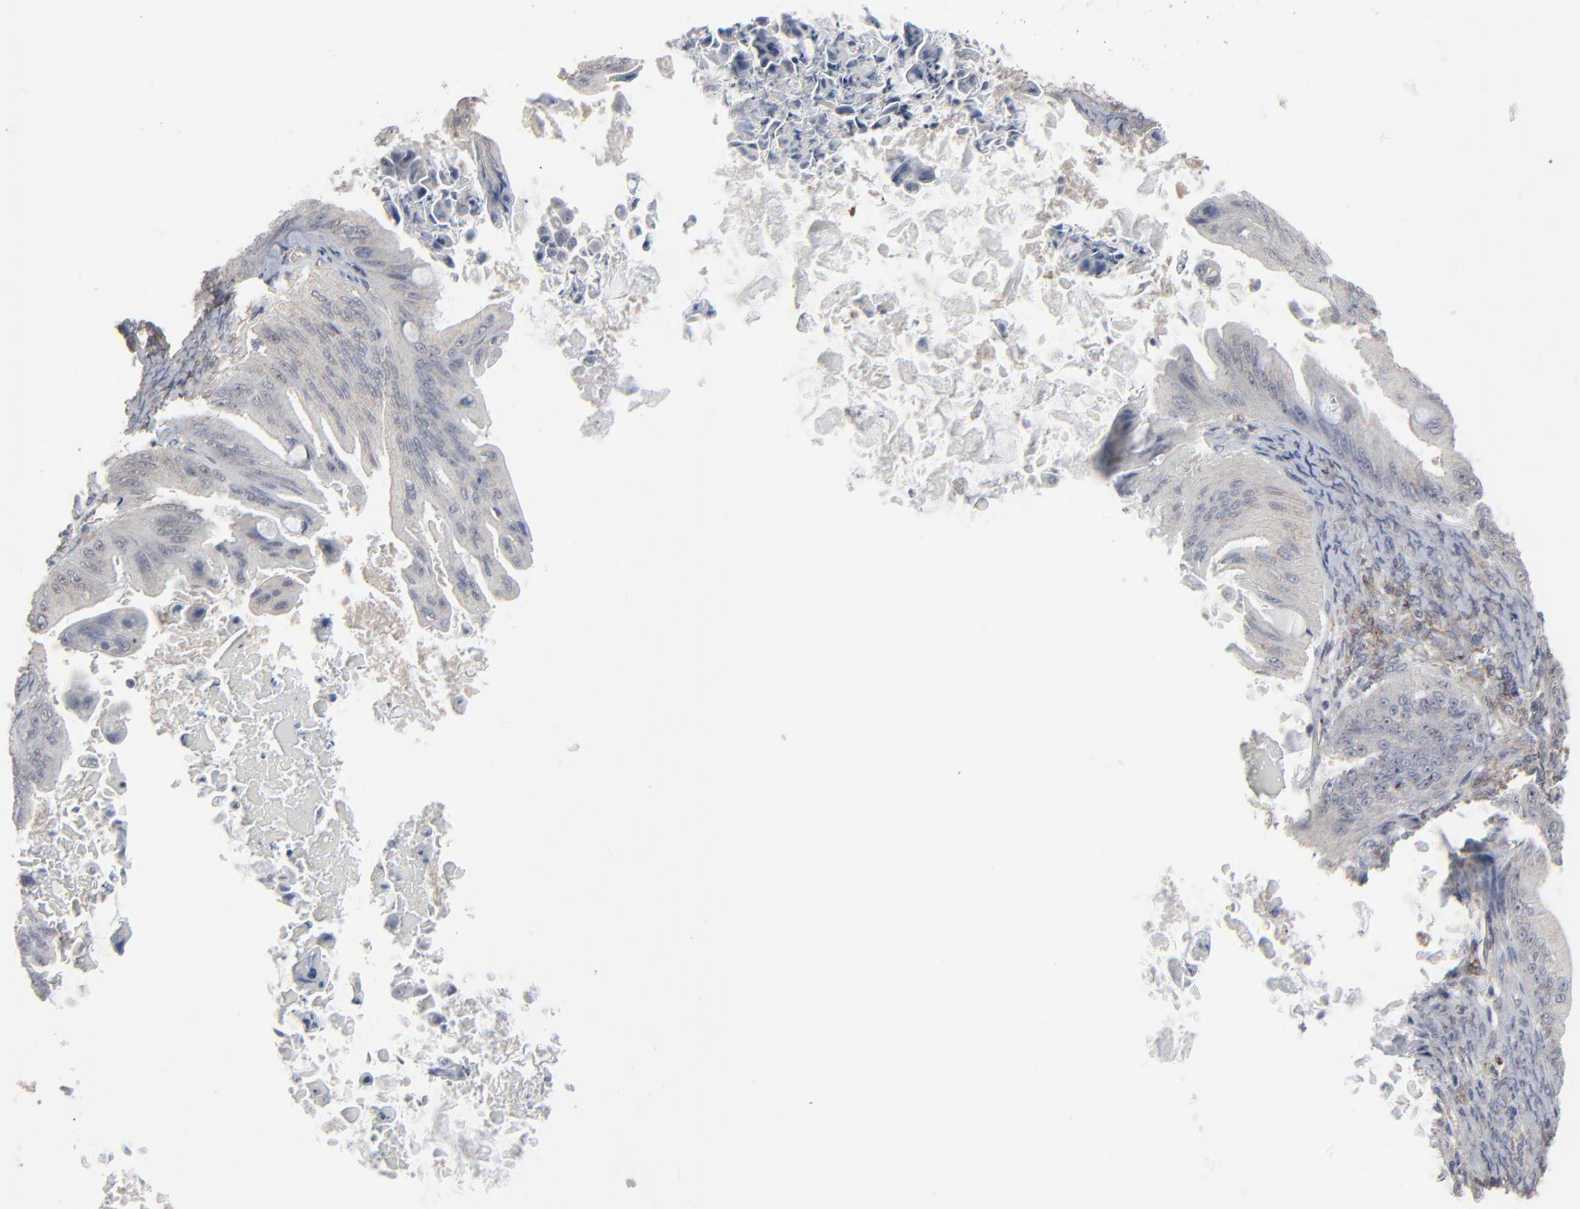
{"staining": {"intensity": "negative", "quantity": "none", "location": "none"}, "tissue": "ovarian cancer", "cell_type": "Tumor cells", "image_type": "cancer", "snomed": [{"axis": "morphology", "description": "Cystadenocarcinoma, mucinous, NOS"}, {"axis": "topography", "description": "Ovary"}], "caption": "Tumor cells are negative for protein expression in human mucinous cystadenocarcinoma (ovarian).", "gene": "JAM3", "patient": {"sex": "female", "age": 37}}